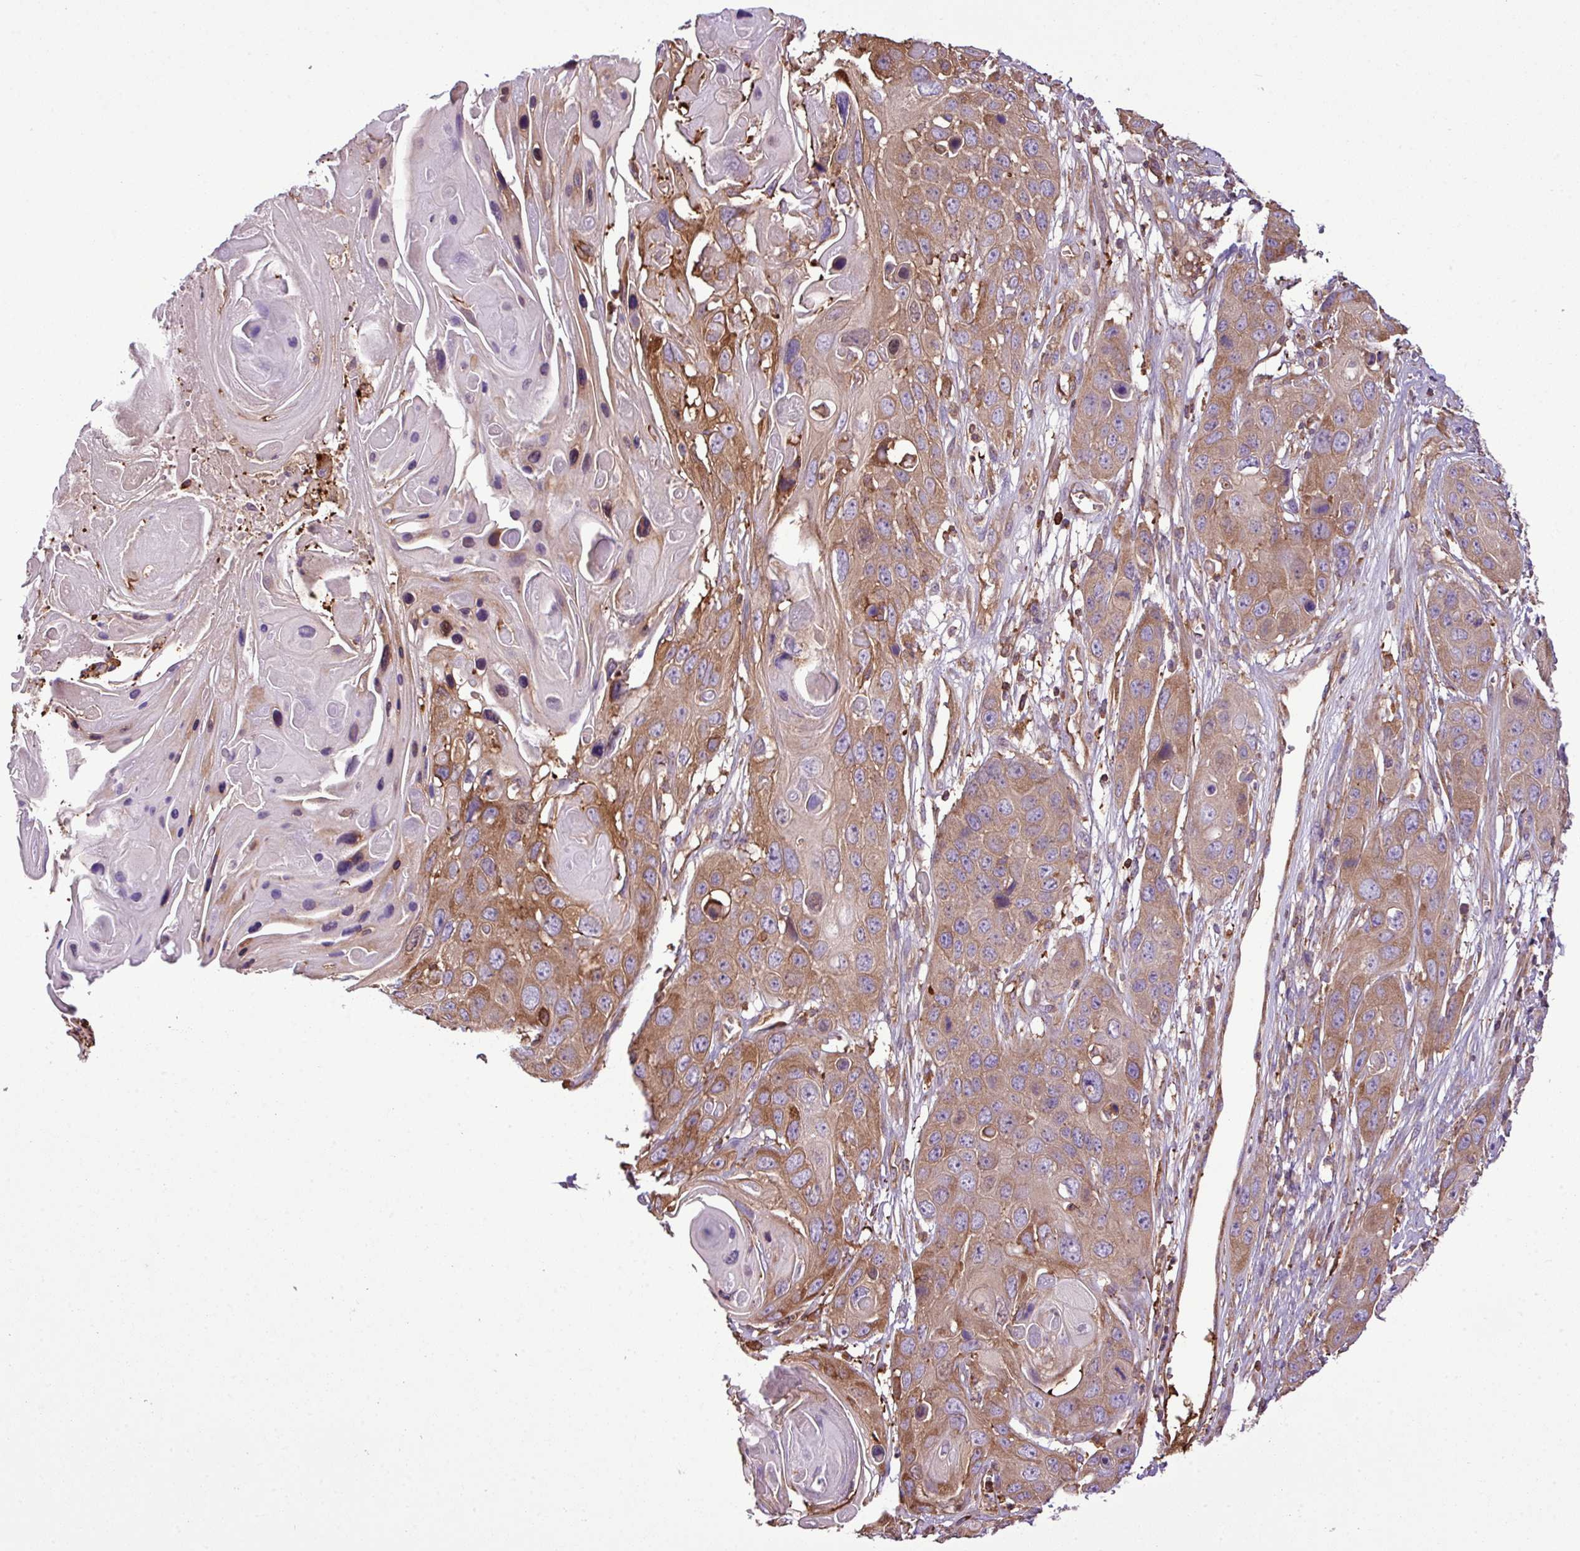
{"staining": {"intensity": "moderate", "quantity": ">75%", "location": "cytoplasmic/membranous"}, "tissue": "skin cancer", "cell_type": "Tumor cells", "image_type": "cancer", "snomed": [{"axis": "morphology", "description": "Squamous cell carcinoma, NOS"}, {"axis": "topography", "description": "Skin"}], "caption": "Immunohistochemistry (IHC) photomicrograph of neoplastic tissue: human squamous cell carcinoma (skin) stained using immunohistochemistry (IHC) shows medium levels of moderate protein expression localized specifically in the cytoplasmic/membranous of tumor cells, appearing as a cytoplasmic/membranous brown color.", "gene": "PGAP6", "patient": {"sex": "male", "age": 55}}